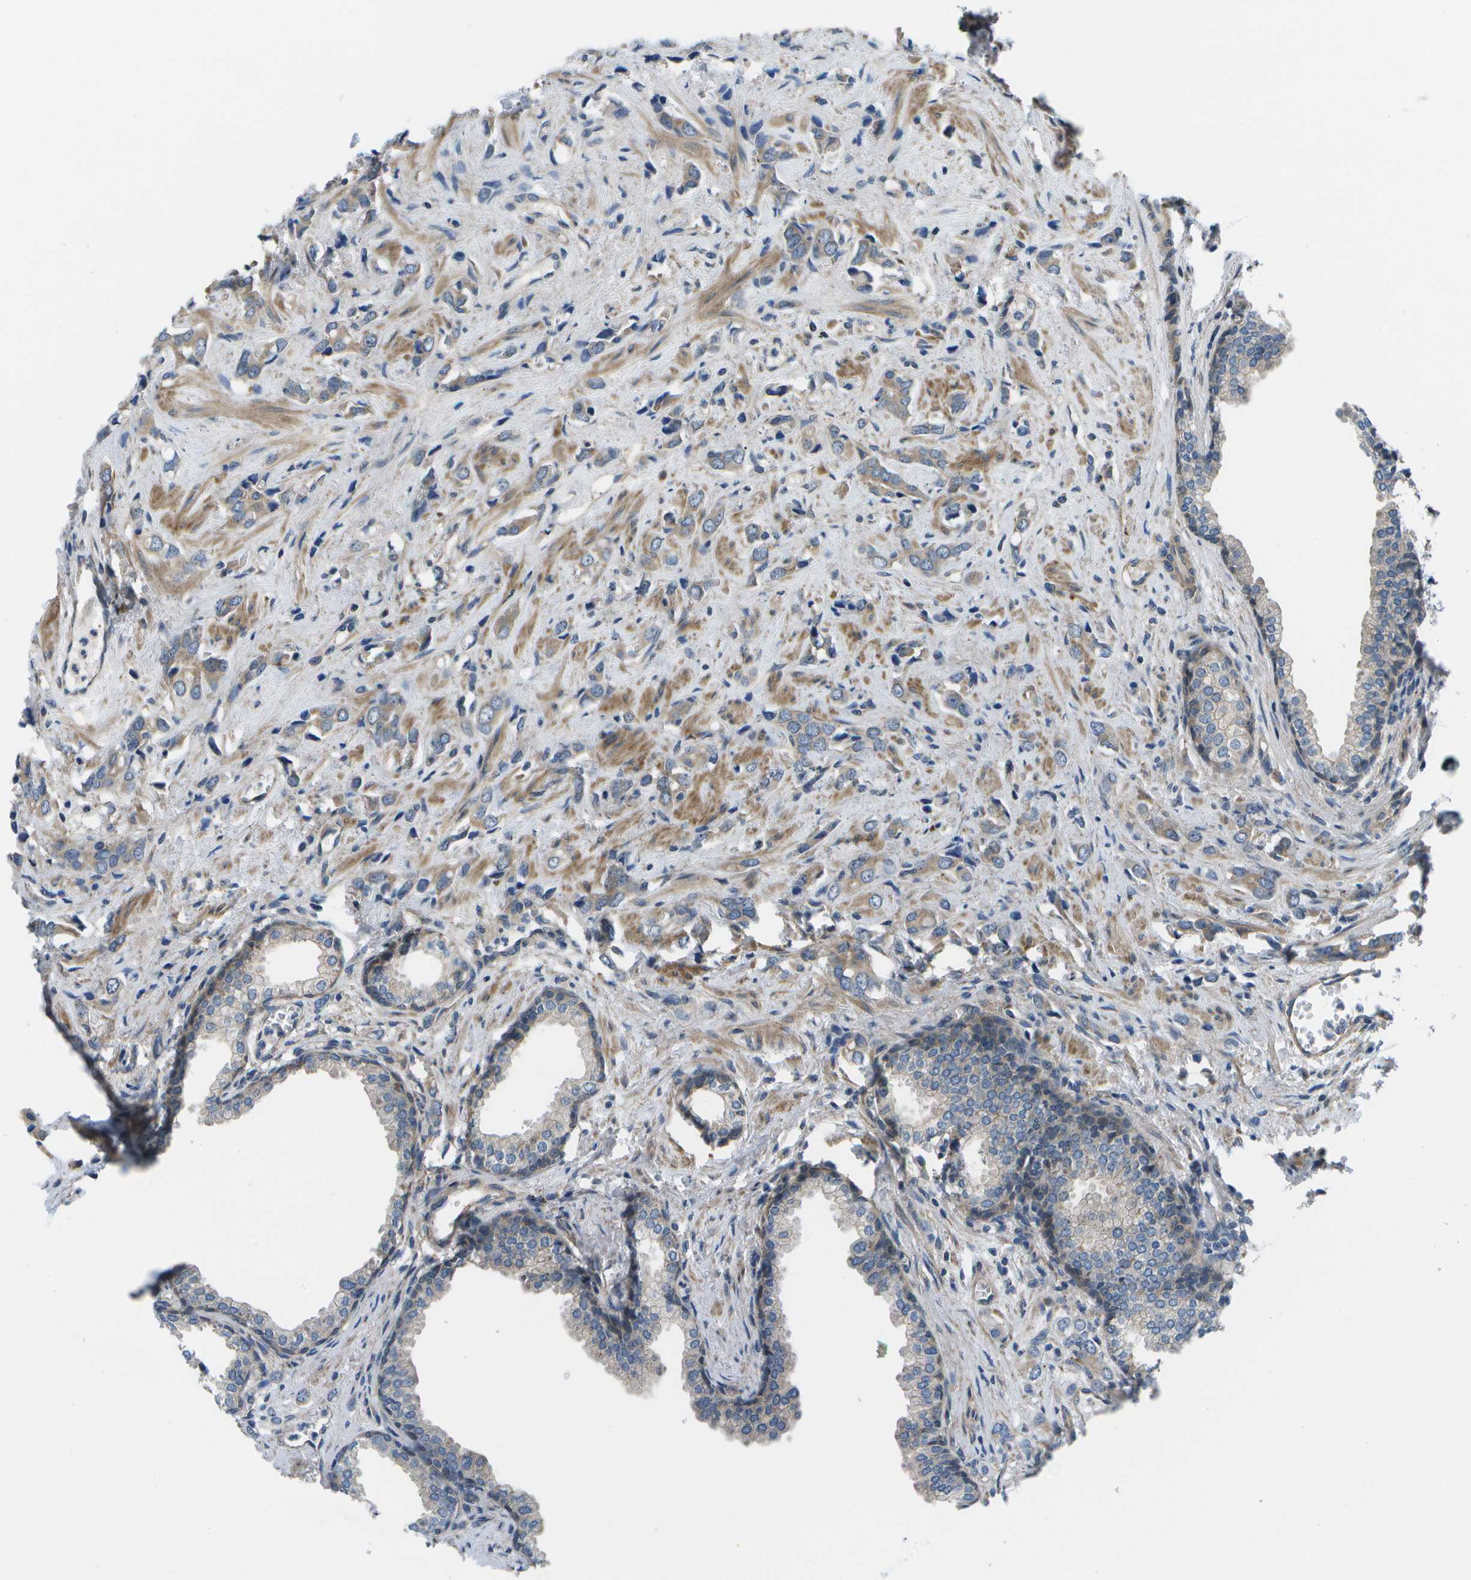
{"staining": {"intensity": "weak", "quantity": "25%-75%", "location": "cytoplasmic/membranous"}, "tissue": "prostate cancer", "cell_type": "Tumor cells", "image_type": "cancer", "snomed": [{"axis": "morphology", "description": "Adenocarcinoma, High grade"}, {"axis": "topography", "description": "Prostate"}], "caption": "Prostate cancer (adenocarcinoma (high-grade)) stained for a protein displays weak cytoplasmic/membranous positivity in tumor cells.", "gene": "P3H1", "patient": {"sex": "male", "age": 64}}